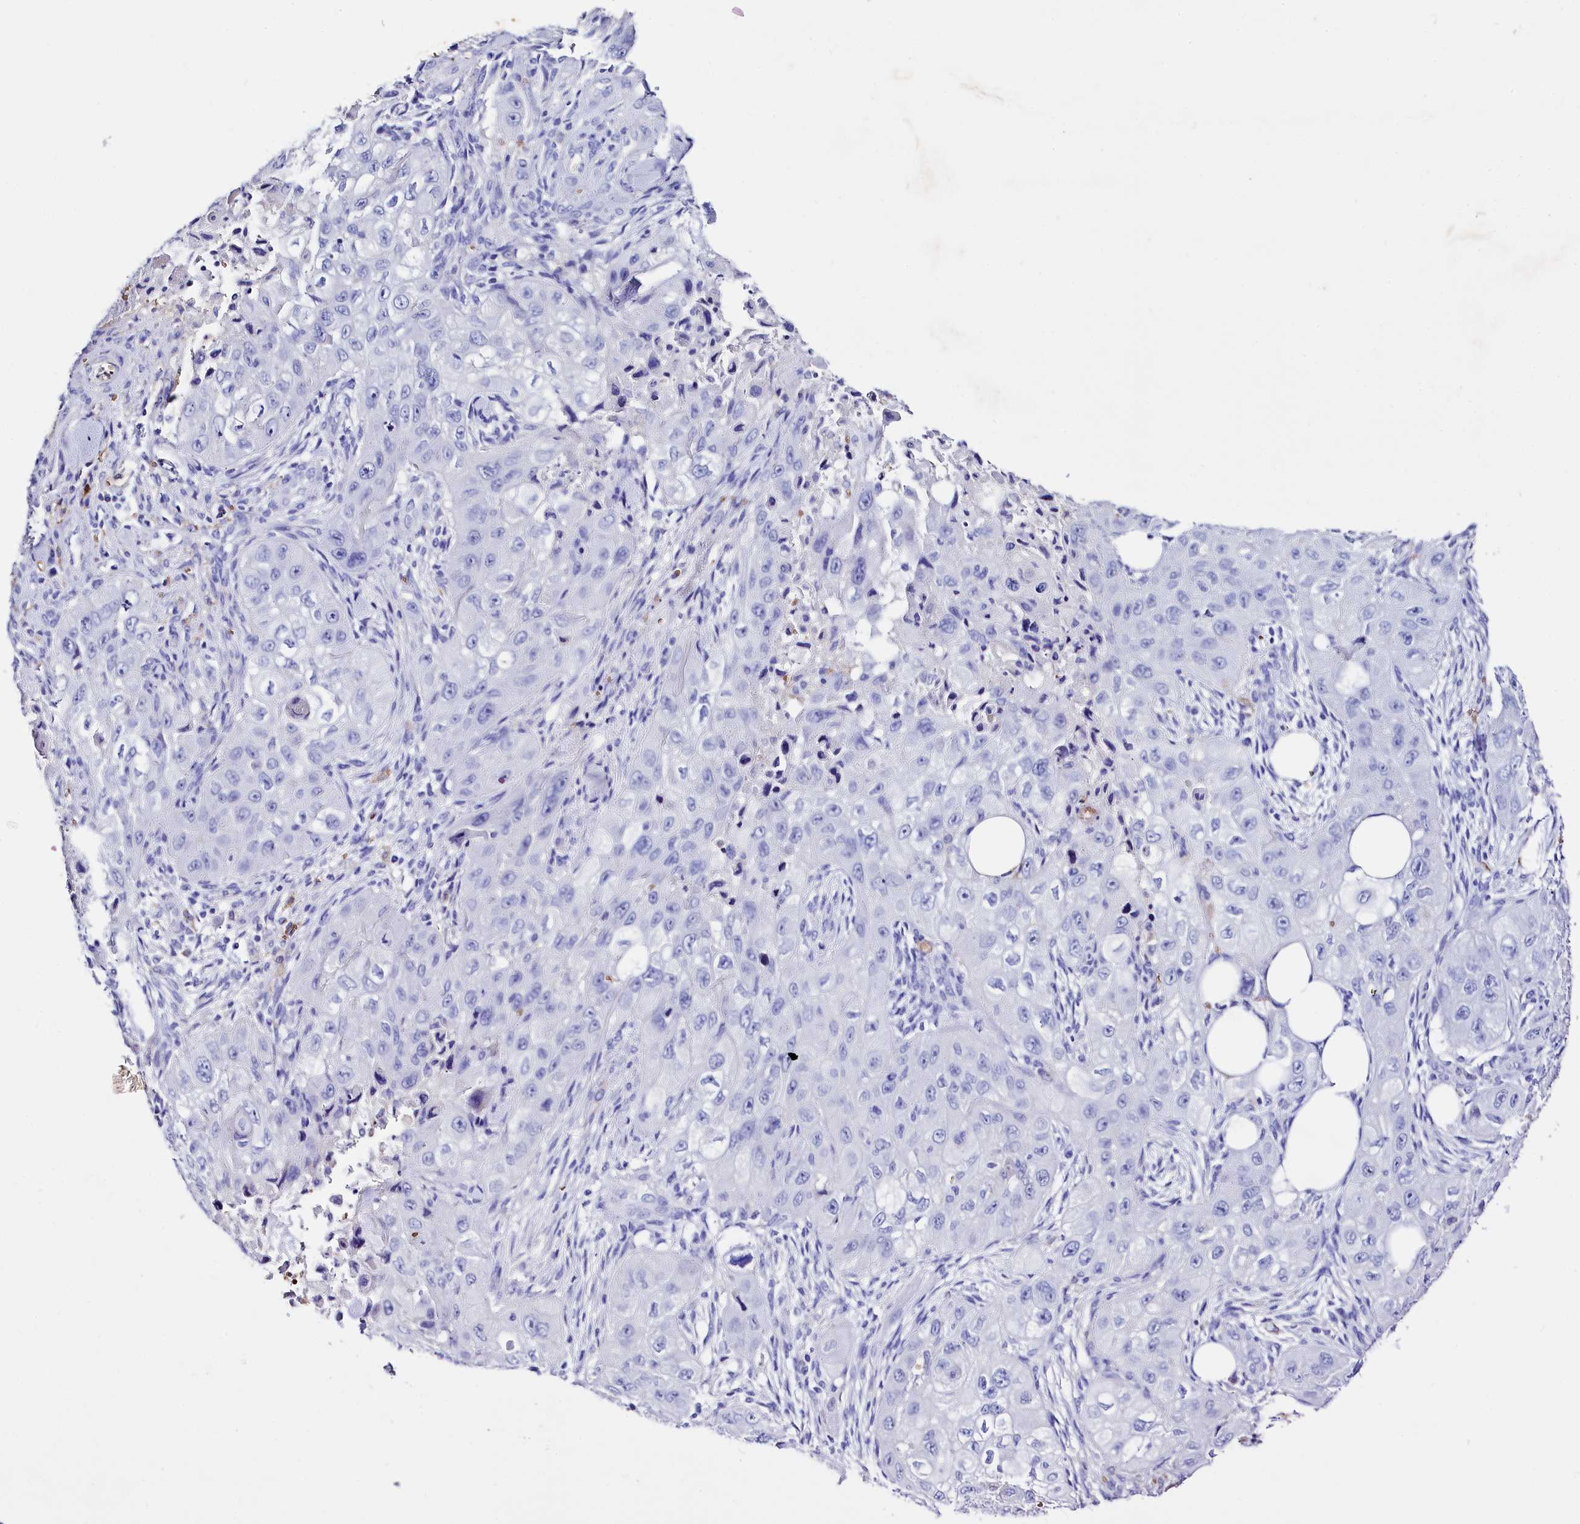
{"staining": {"intensity": "negative", "quantity": "none", "location": "none"}, "tissue": "skin cancer", "cell_type": "Tumor cells", "image_type": "cancer", "snomed": [{"axis": "morphology", "description": "Squamous cell carcinoma, NOS"}, {"axis": "topography", "description": "Skin"}, {"axis": "topography", "description": "Subcutis"}], "caption": "Tumor cells are negative for protein expression in human skin cancer.", "gene": "RPUSD3", "patient": {"sex": "male", "age": 73}}